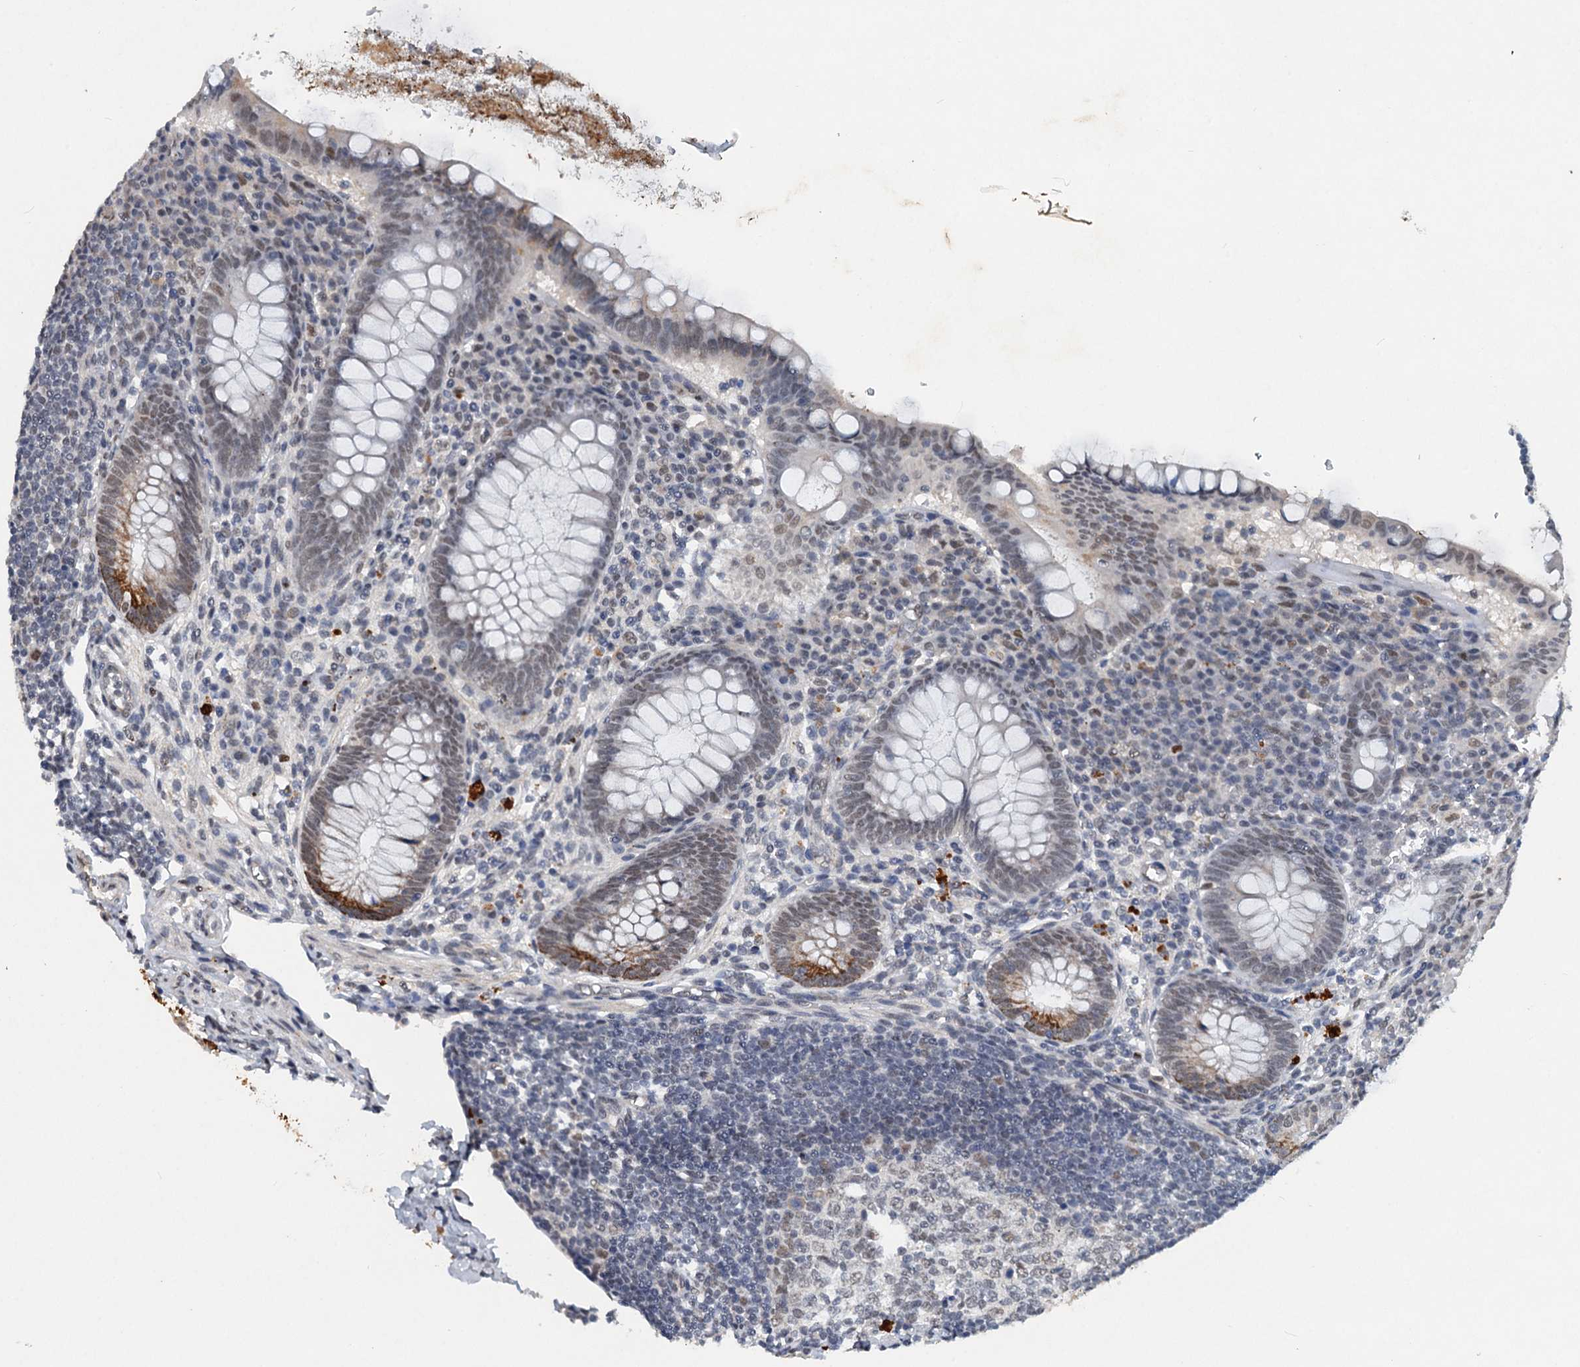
{"staining": {"intensity": "moderate", "quantity": "<25%", "location": "cytoplasmic/membranous"}, "tissue": "appendix", "cell_type": "Glandular cells", "image_type": "normal", "snomed": [{"axis": "morphology", "description": "Normal tissue, NOS"}, {"axis": "topography", "description": "Appendix"}], "caption": "IHC (DAB) staining of normal human appendix displays moderate cytoplasmic/membranous protein expression in approximately <25% of glandular cells. (DAB IHC with brightfield microscopy, high magnification).", "gene": "CSTF3", "patient": {"sex": "female", "age": 33}}